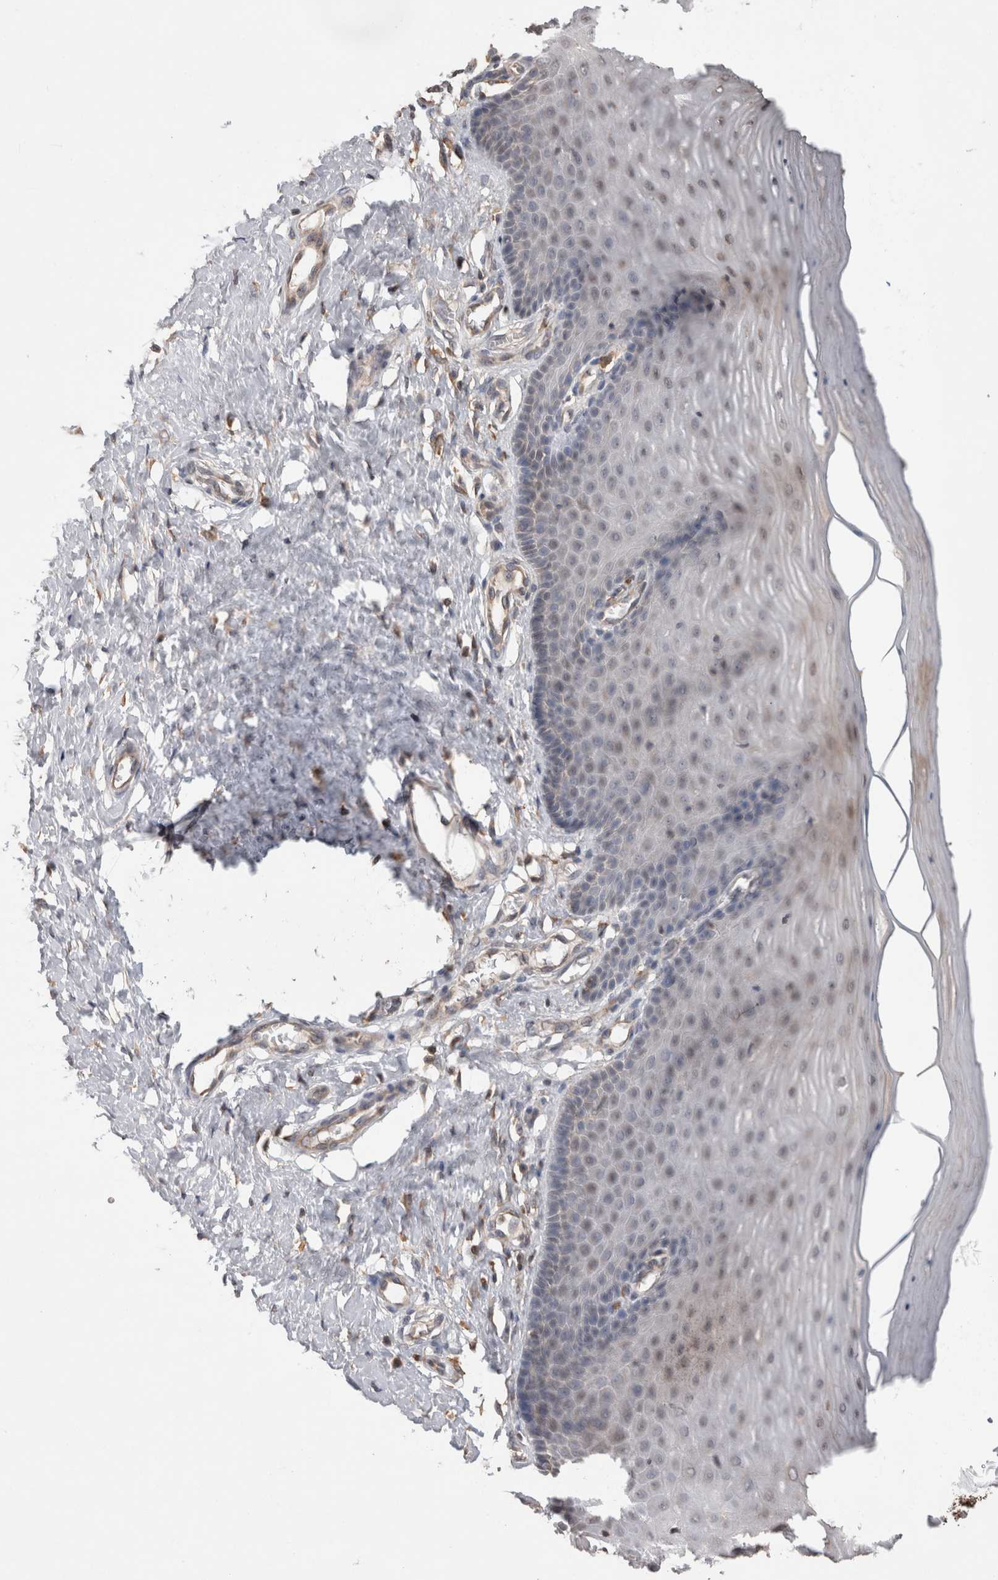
{"staining": {"intensity": "moderate", "quantity": "<25%", "location": "cytoplasmic/membranous"}, "tissue": "cervix", "cell_type": "Squamous epithelial cells", "image_type": "normal", "snomed": [{"axis": "morphology", "description": "Normal tissue, NOS"}, {"axis": "topography", "description": "Cervix"}], "caption": "This micrograph shows immunohistochemistry staining of normal cervix, with low moderate cytoplasmic/membranous staining in about <25% of squamous epithelial cells.", "gene": "TRIM5", "patient": {"sex": "female", "age": 55}}